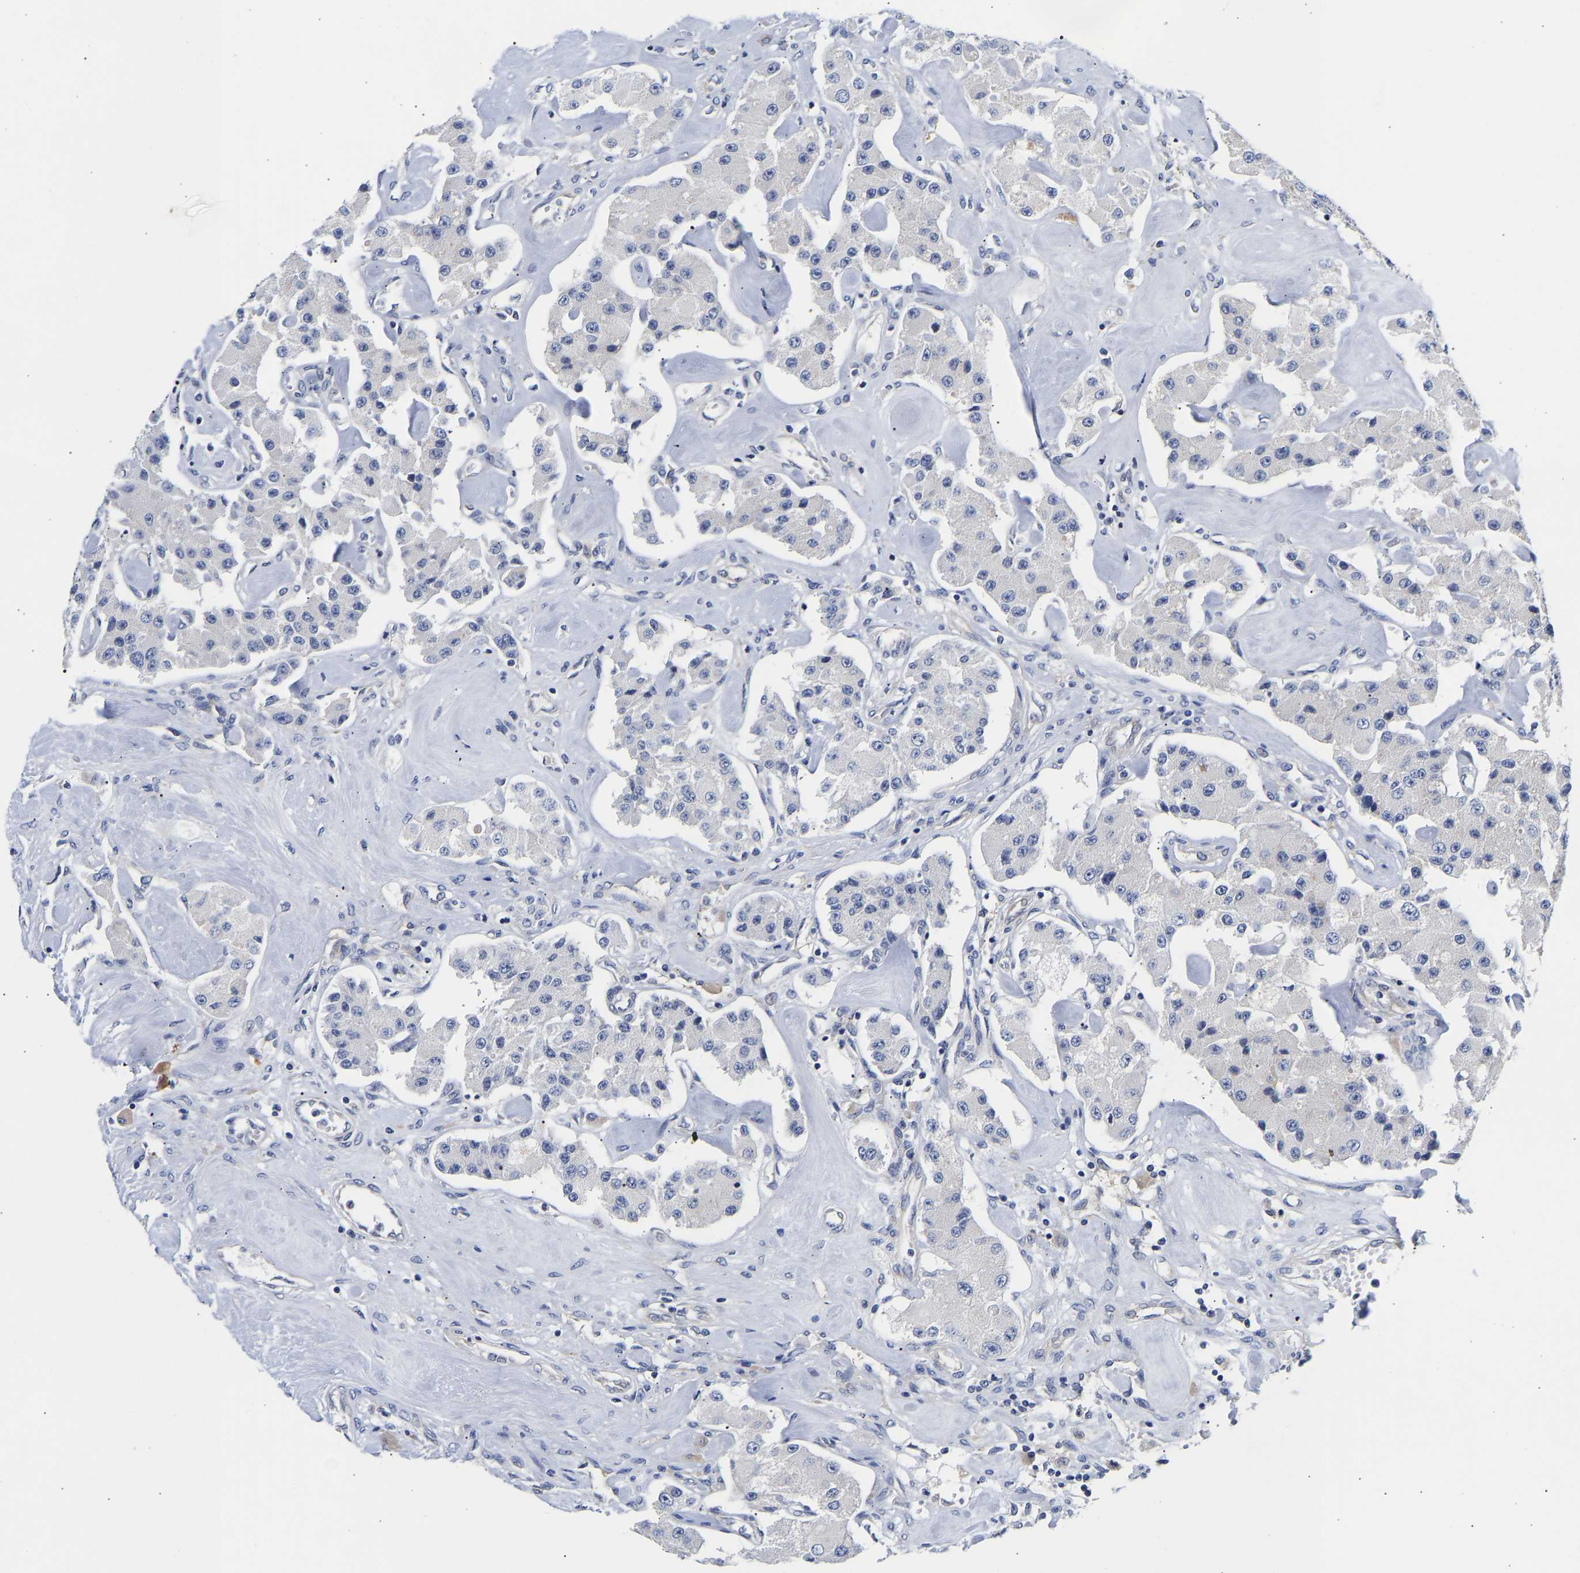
{"staining": {"intensity": "negative", "quantity": "none", "location": "none"}, "tissue": "carcinoid", "cell_type": "Tumor cells", "image_type": "cancer", "snomed": [{"axis": "morphology", "description": "Carcinoid, malignant, NOS"}, {"axis": "topography", "description": "Pancreas"}], "caption": "Human carcinoid stained for a protein using immunohistochemistry (IHC) demonstrates no staining in tumor cells.", "gene": "CCDC6", "patient": {"sex": "male", "age": 41}}